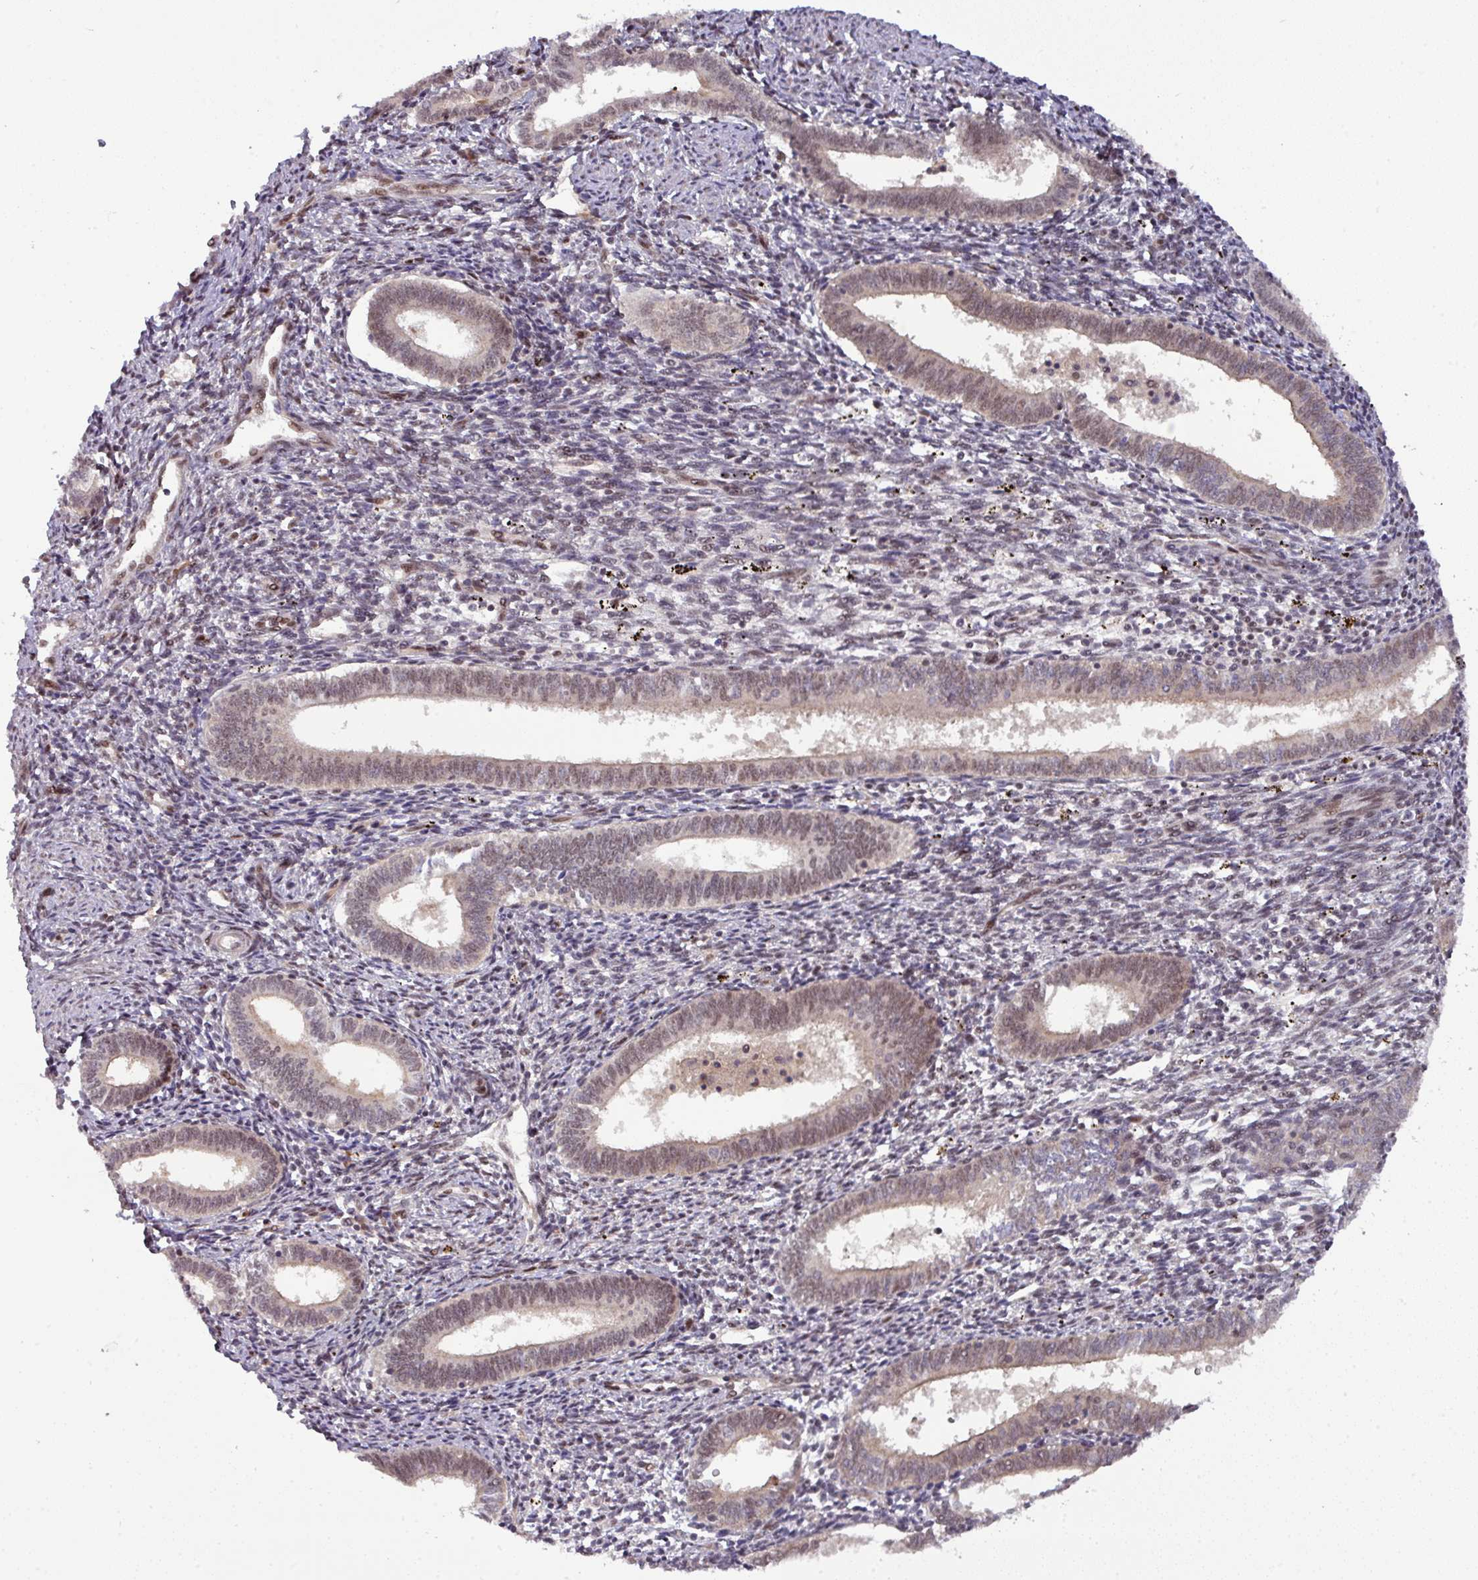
{"staining": {"intensity": "moderate", "quantity": "25%-75%", "location": "nuclear"}, "tissue": "endometrium", "cell_type": "Cells in endometrial stroma", "image_type": "normal", "snomed": [{"axis": "morphology", "description": "Normal tissue, NOS"}, {"axis": "topography", "description": "Endometrium"}], "caption": "Protein expression analysis of normal human endometrium reveals moderate nuclear staining in about 25%-75% of cells in endometrial stroma. The staining was performed using DAB to visualize the protein expression in brown, while the nuclei were stained in blue with hematoxylin (Magnification: 20x).", "gene": "CIC", "patient": {"sex": "female", "age": 41}}